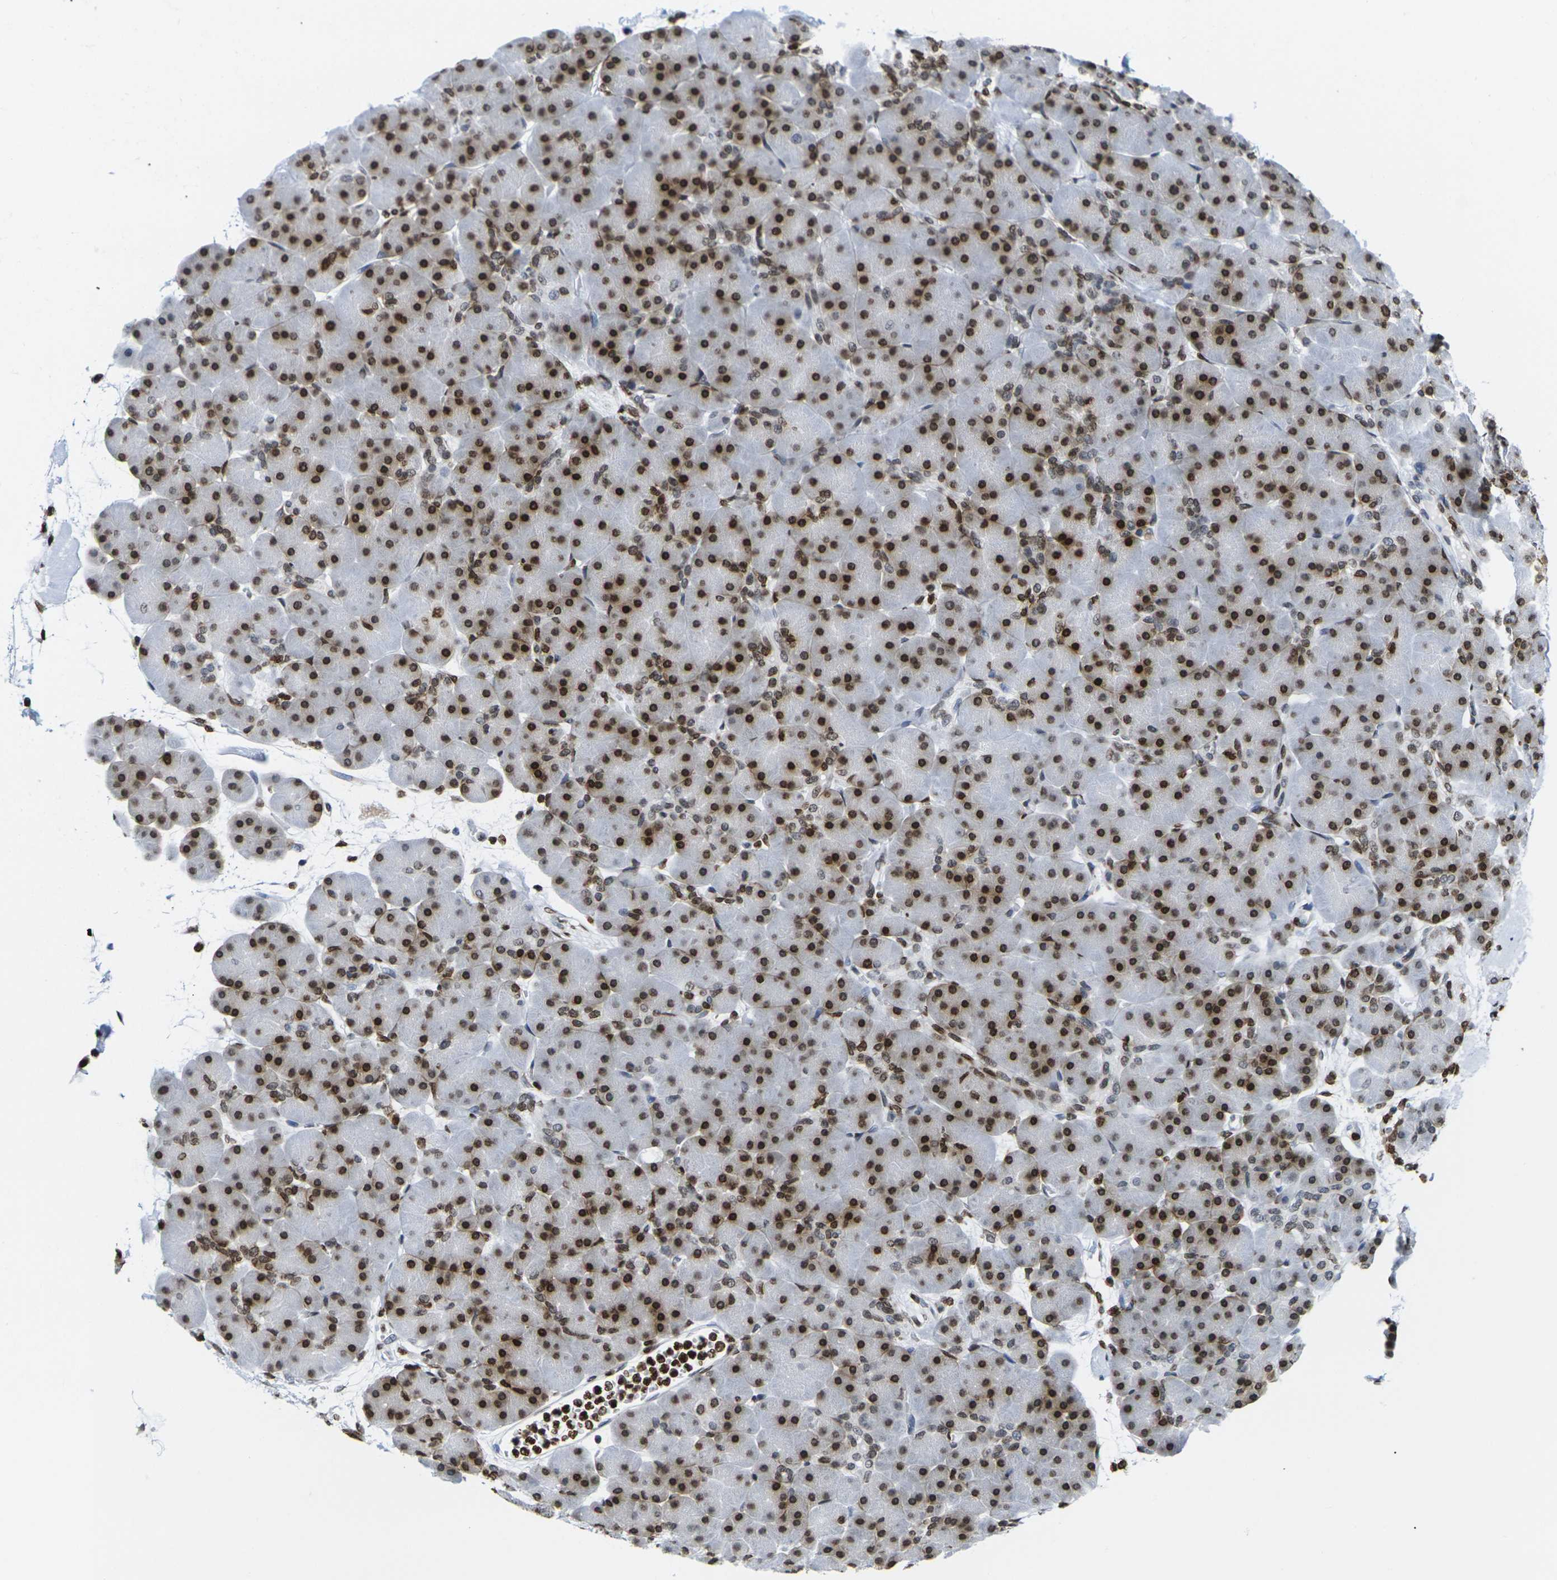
{"staining": {"intensity": "strong", "quantity": ">75%", "location": "nuclear"}, "tissue": "pancreas", "cell_type": "Exocrine glandular cells", "image_type": "normal", "snomed": [{"axis": "morphology", "description": "Normal tissue, NOS"}, {"axis": "topography", "description": "Pancreas"}], "caption": "Immunohistochemistry (IHC) (DAB) staining of normal human pancreas displays strong nuclear protein staining in approximately >75% of exocrine glandular cells.", "gene": "H2AC21", "patient": {"sex": "male", "age": 66}}